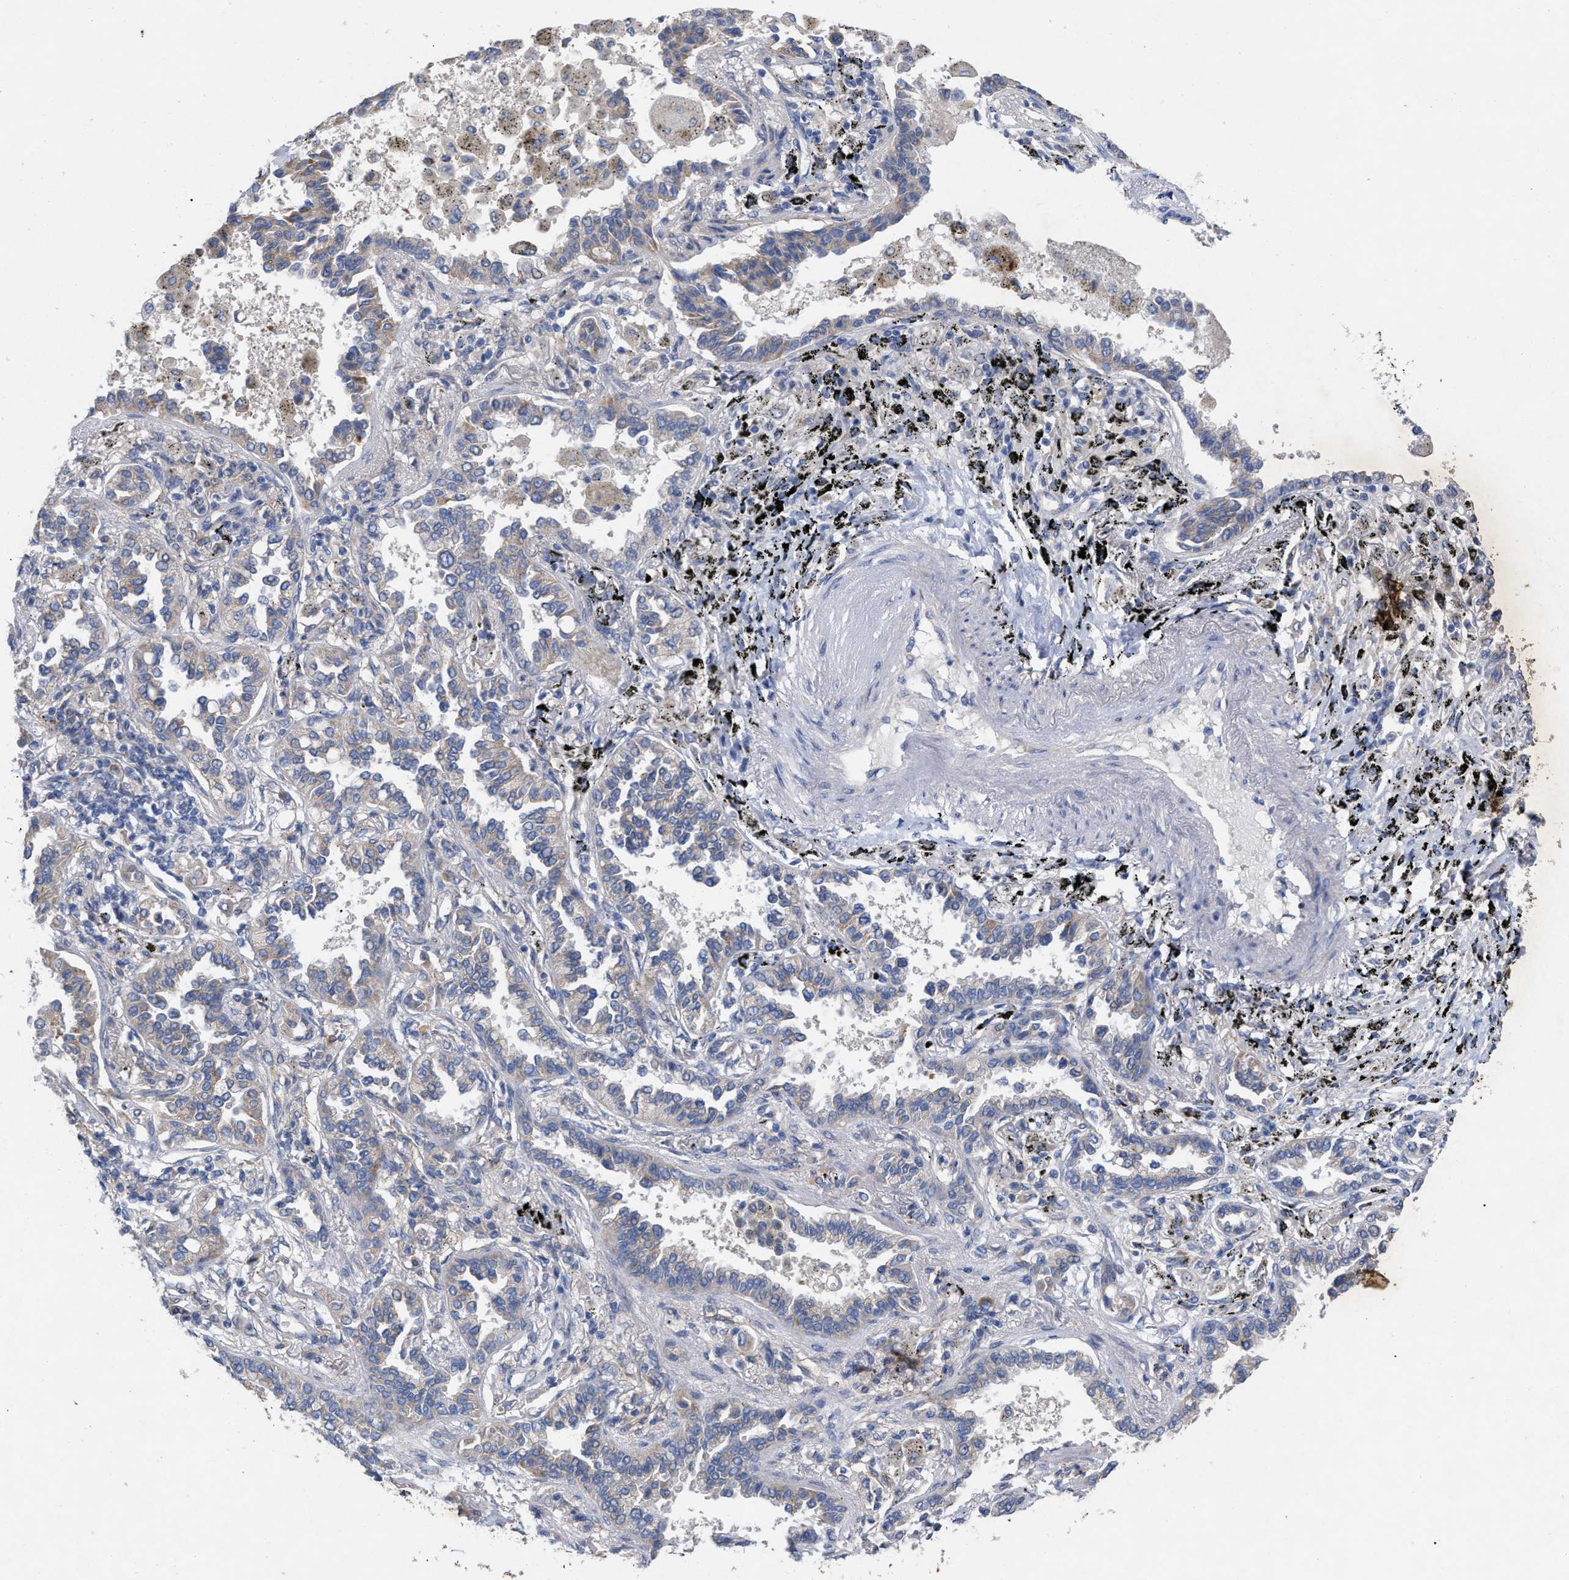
{"staining": {"intensity": "weak", "quantity": "25%-75%", "location": "cytoplasmic/membranous"}, "tissue": "lung cancer", "cell_type": "Tumor cells", "image_type": "cancer", "snomed": [{"axis": "morphology", "description": "Normal tissue, NOS"}, {"axis": "morphology", "description": "Adenocarcinoma, NOS"}, {"axis": "topography", "description": "Lung"}], "caption": "Protein analysis of lung adenocarcinoma tissue reveals weak cytoplasmic/membranous positivity in approximately 25%-75% of tumor cells.", "gene": "VIP", "patient": {"sex": "male", "age": 59}}